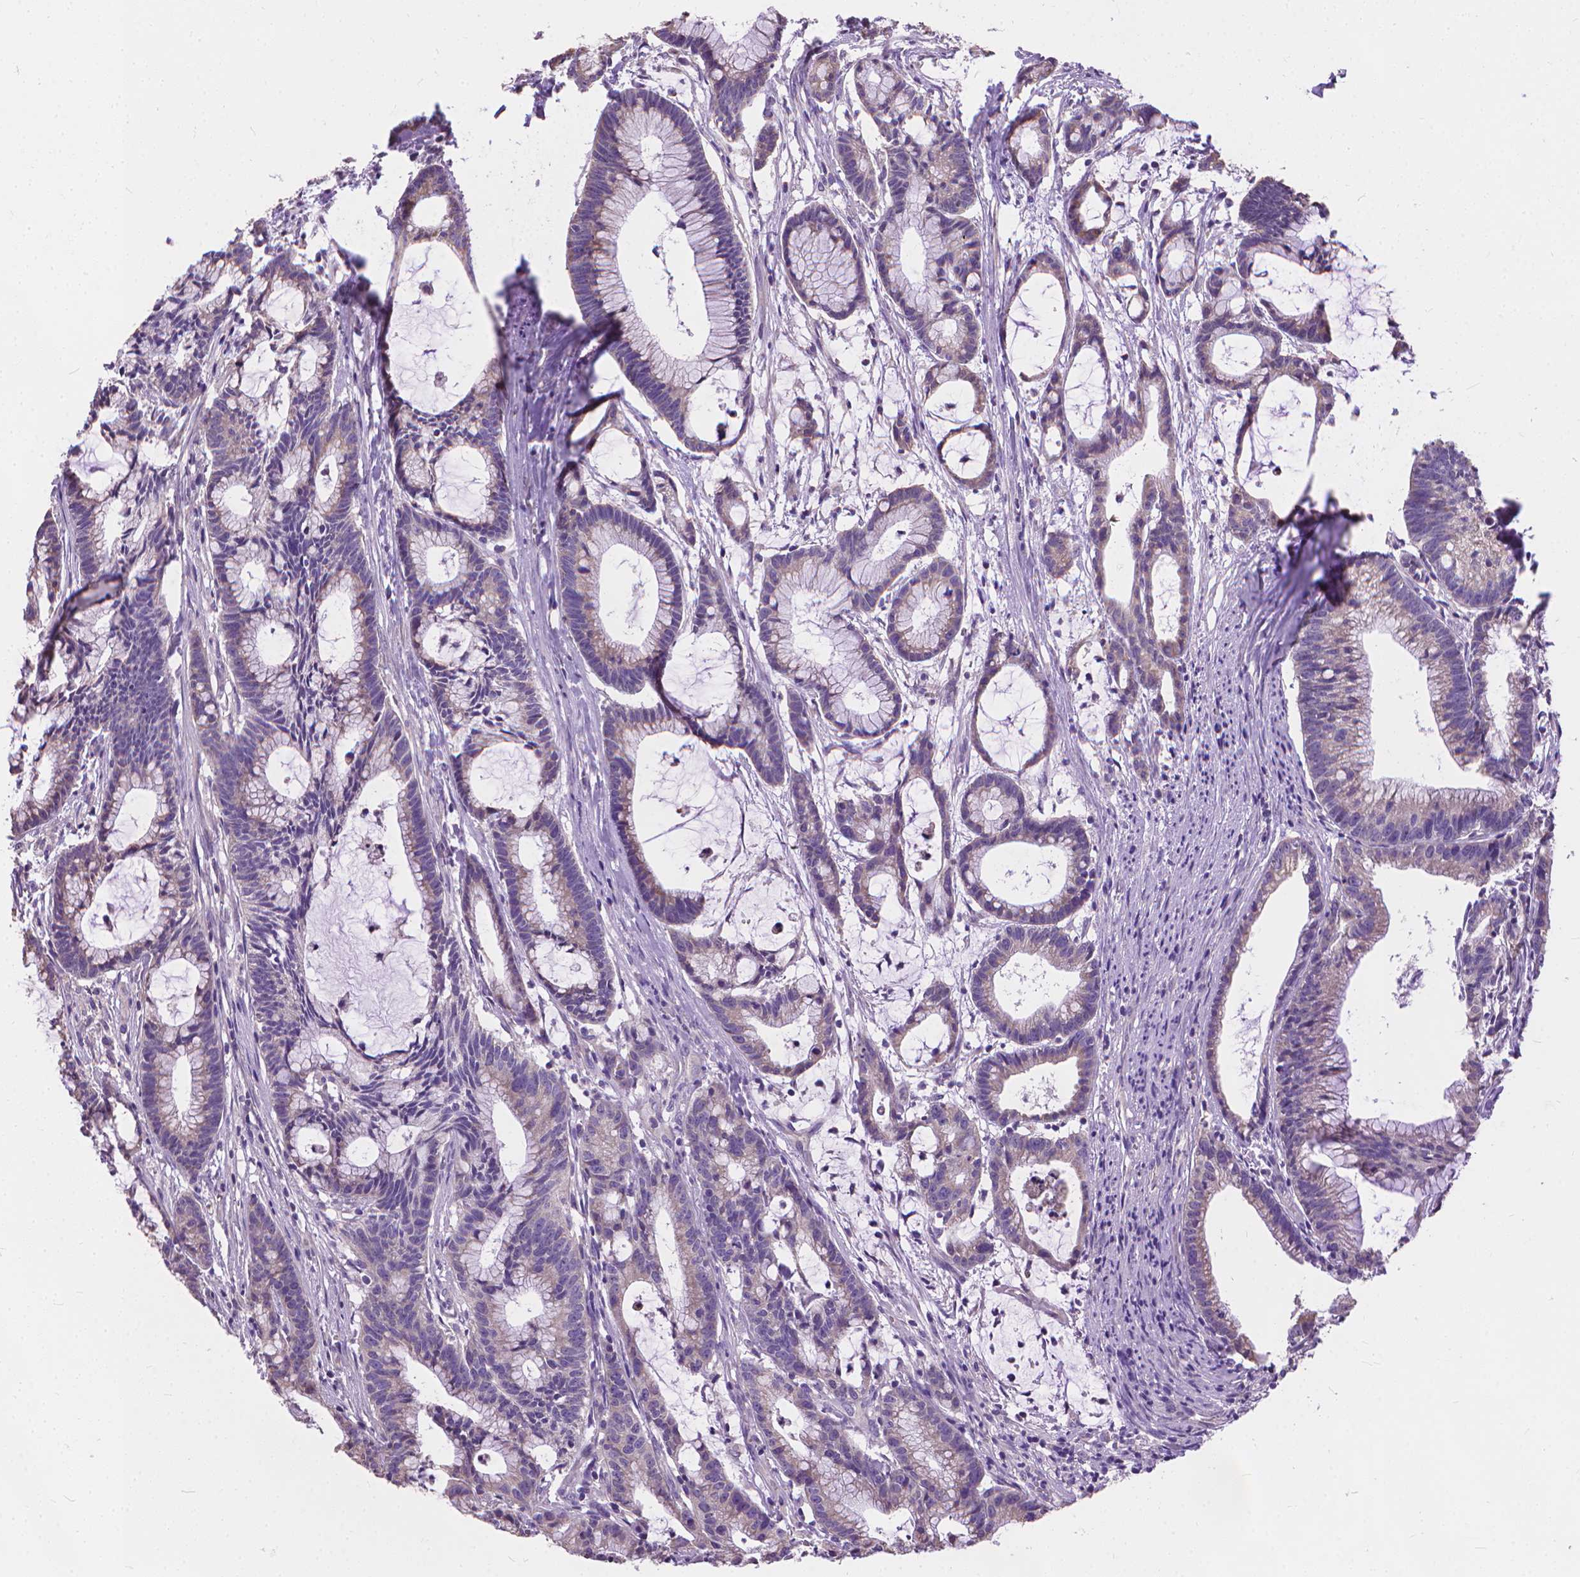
{"staining": {"intensity": "weak", "quantity": "25%-75%", "location": "cytoplasmic/membranous"}, "tissue": "colorectal cancer", "cell_type": "Tumor cells", "image_type": "cancer", "snomed": [{"axis": "morphology", "description": "Adenocarcinoma, NOS"}, {"axis": "topography", "description": "Colon"}], "caption": "This photomicrograph demonstrates adenocarcinoma (colorectal) stained with IHC to label a protein in brown. The cytoplasmic/membranous of tumor cells show weak positivity for the protein. Nuclei are counter-stained blue.", "gene": "SYN1", "patient": {"sex": "female", "age": 78}}